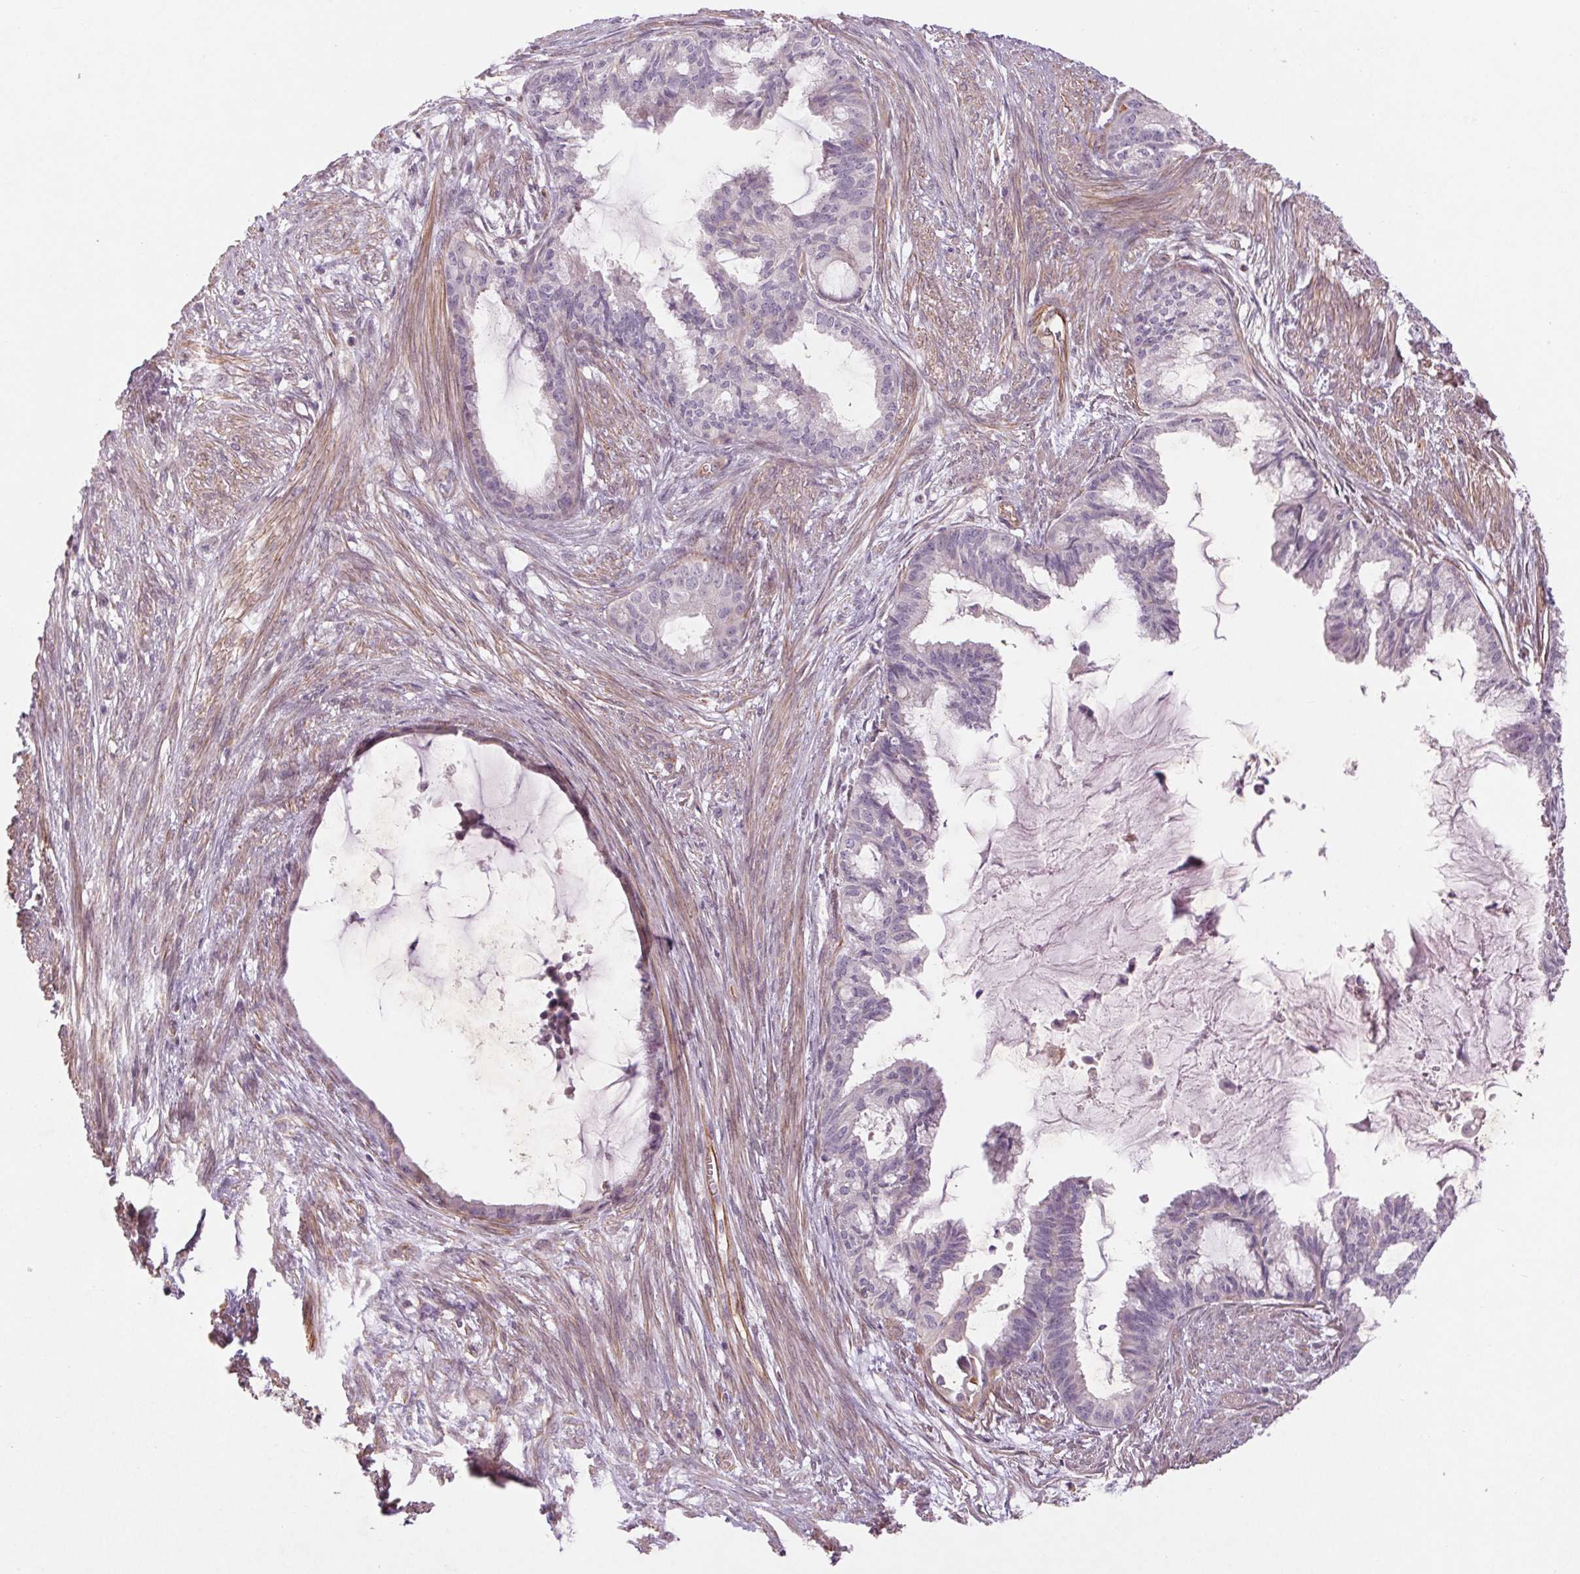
{"staining": {"intensity": "negative", "quantity": "none", "location": "none"}, "tissue": "endometrial cancer", "cell_type": "Tumor cells", "image_type": "cancer", "snomed": [{"axis": "morphology", "description": "Adenocarcinoma, NOS"}, {"axis": "topography", "description": "Endometrium"}], "caption": "Endometrial cancer was stained to show a protein in brown. There is no significant positivity in tumor cells. Brightfield microscopy of IHC stained with DAB (brown) and hematoxylin (blue), captured at high magnification.", "gene": "CCSER1", "patient": {"sex": "female", "age": 86}}